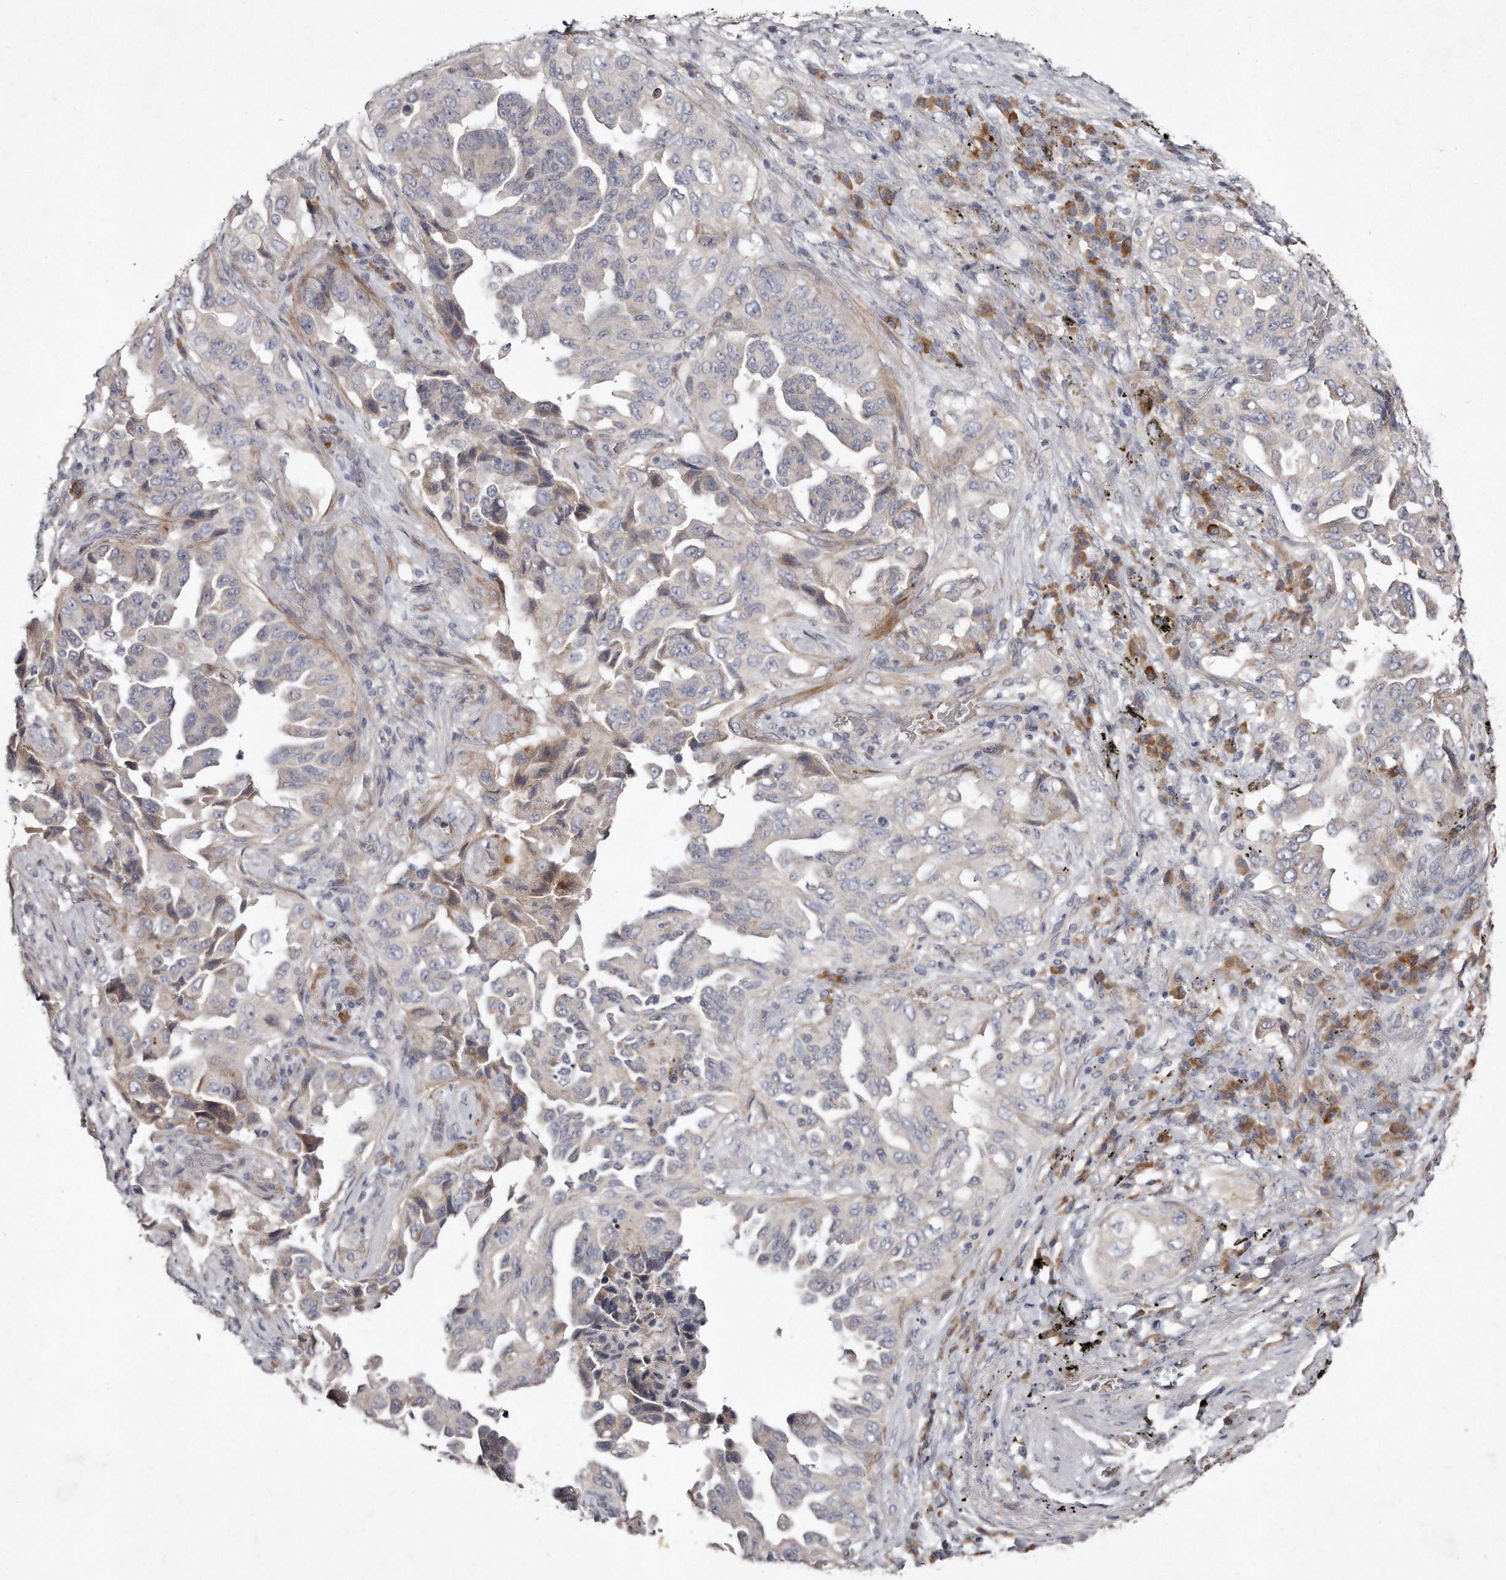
{"staining": {"intensity": "weak", "quantity": "<25%", "location": "cytoplasmic/membranous"}, "tissue": "lung cancer", "cell_type": "Tumor cells", "image_type": "cancer", "snomed": [{"axis": "morphology", "description": "Adenocarcinoma, NOS"}, {"axis": "topography", "description": "Lung"}], "caption": "The micrograph exhibits no significant positivity in tumor cells of lung cancer (adenocarcinoma).", "gene": "TECR", "patient": {"sex": "female", "age": 51}}